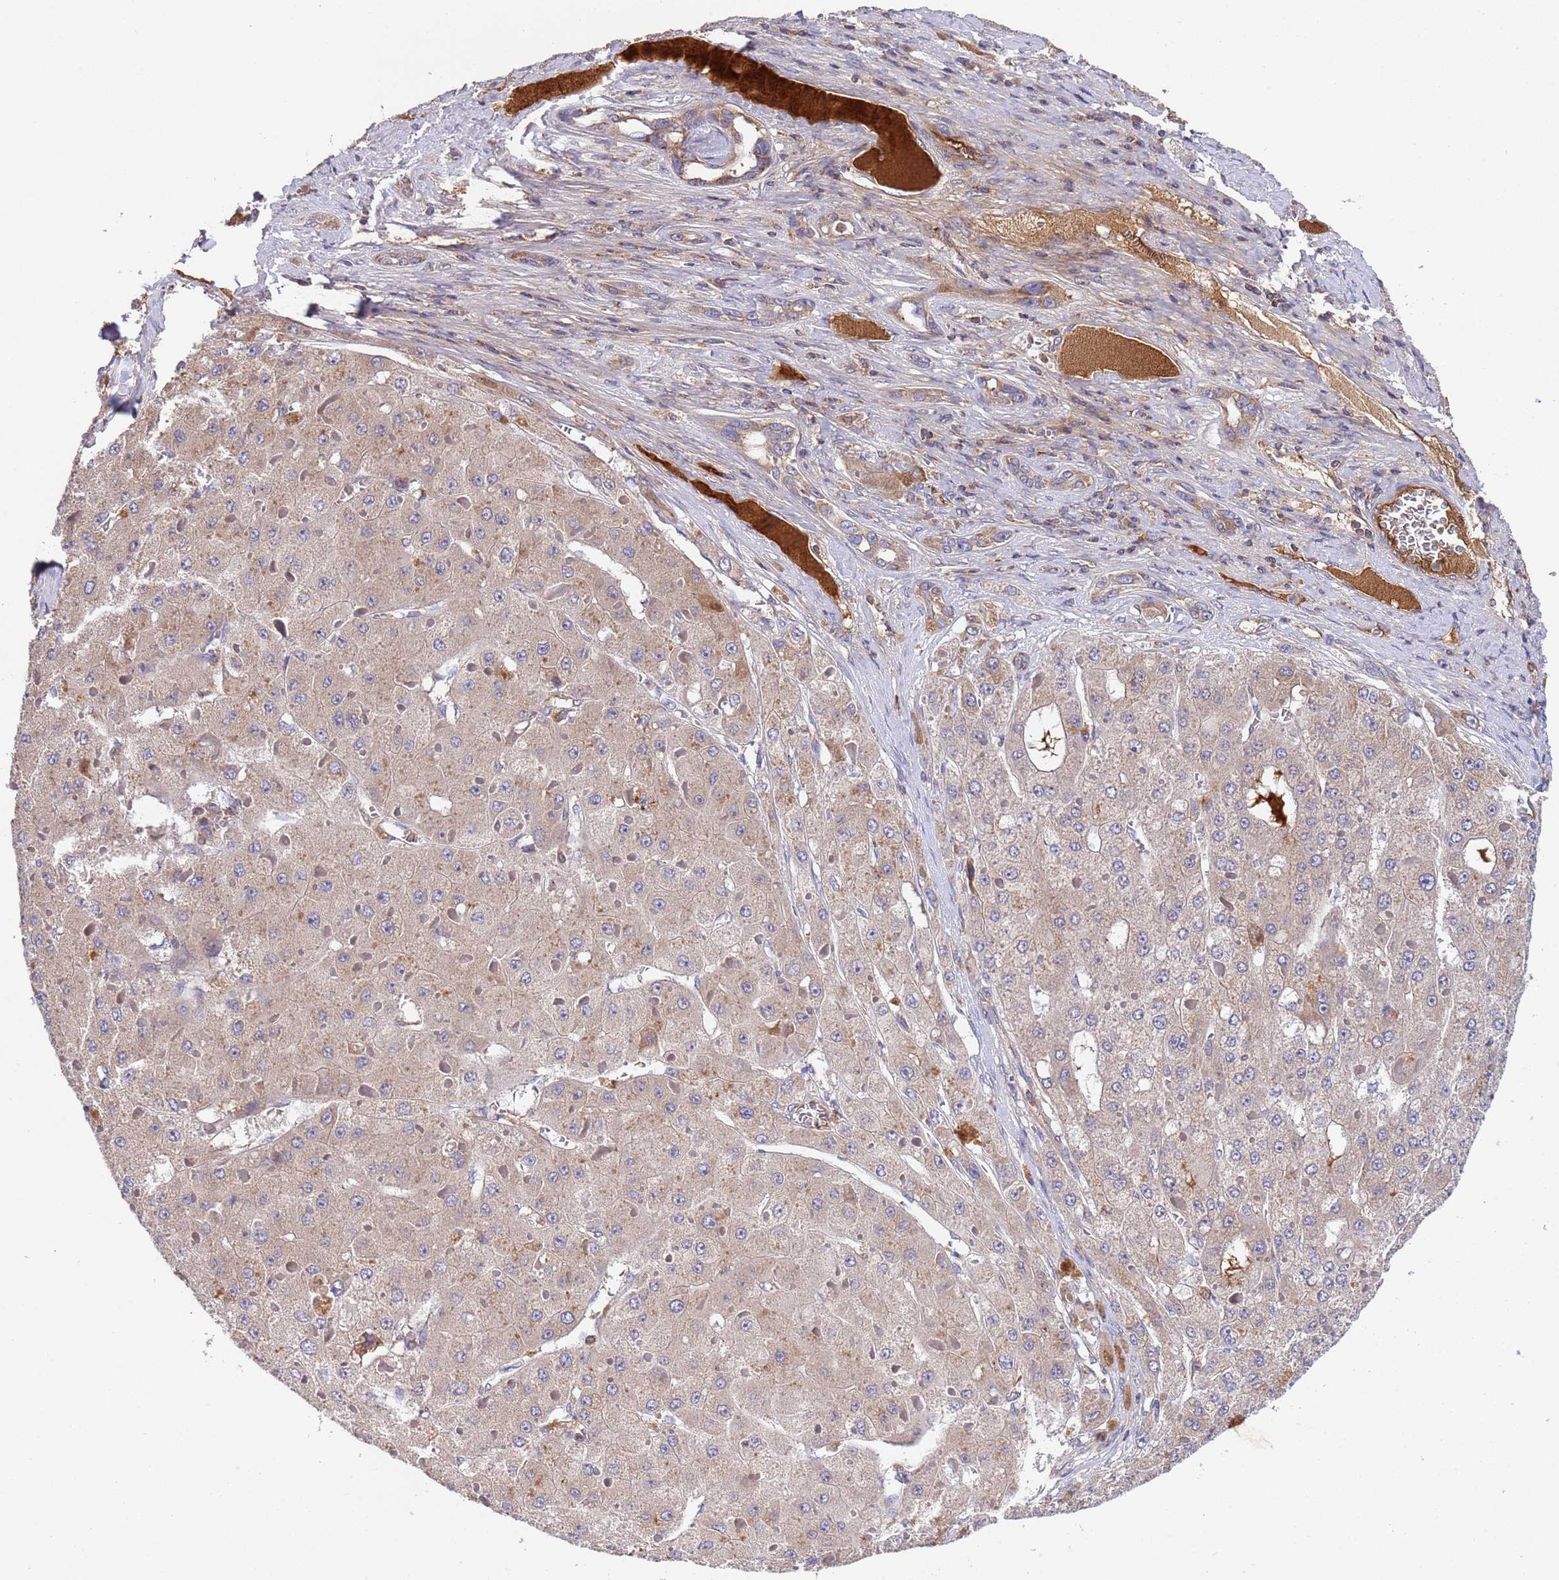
{"staining": {"intensity": "weak", "quantity": "<25%", "location": "cytoplasmic/membranous"}, "tissue": "liver cancer", "cell_type": "Tumor cells", "image_type": "cancer", "snomed": [{"axis": "morphology", "description": "Carcinoma, Hepatocellular, NOS"}, {"axis": "topography", "description": "Liver"}], "caption": "This is a image of immunohistochemistry staining of liver hepatocellular carcinoma, which shows no positivity in tumor cells.", "gene": "PARP16", "patient": {"sex": "female", "age": 73}}